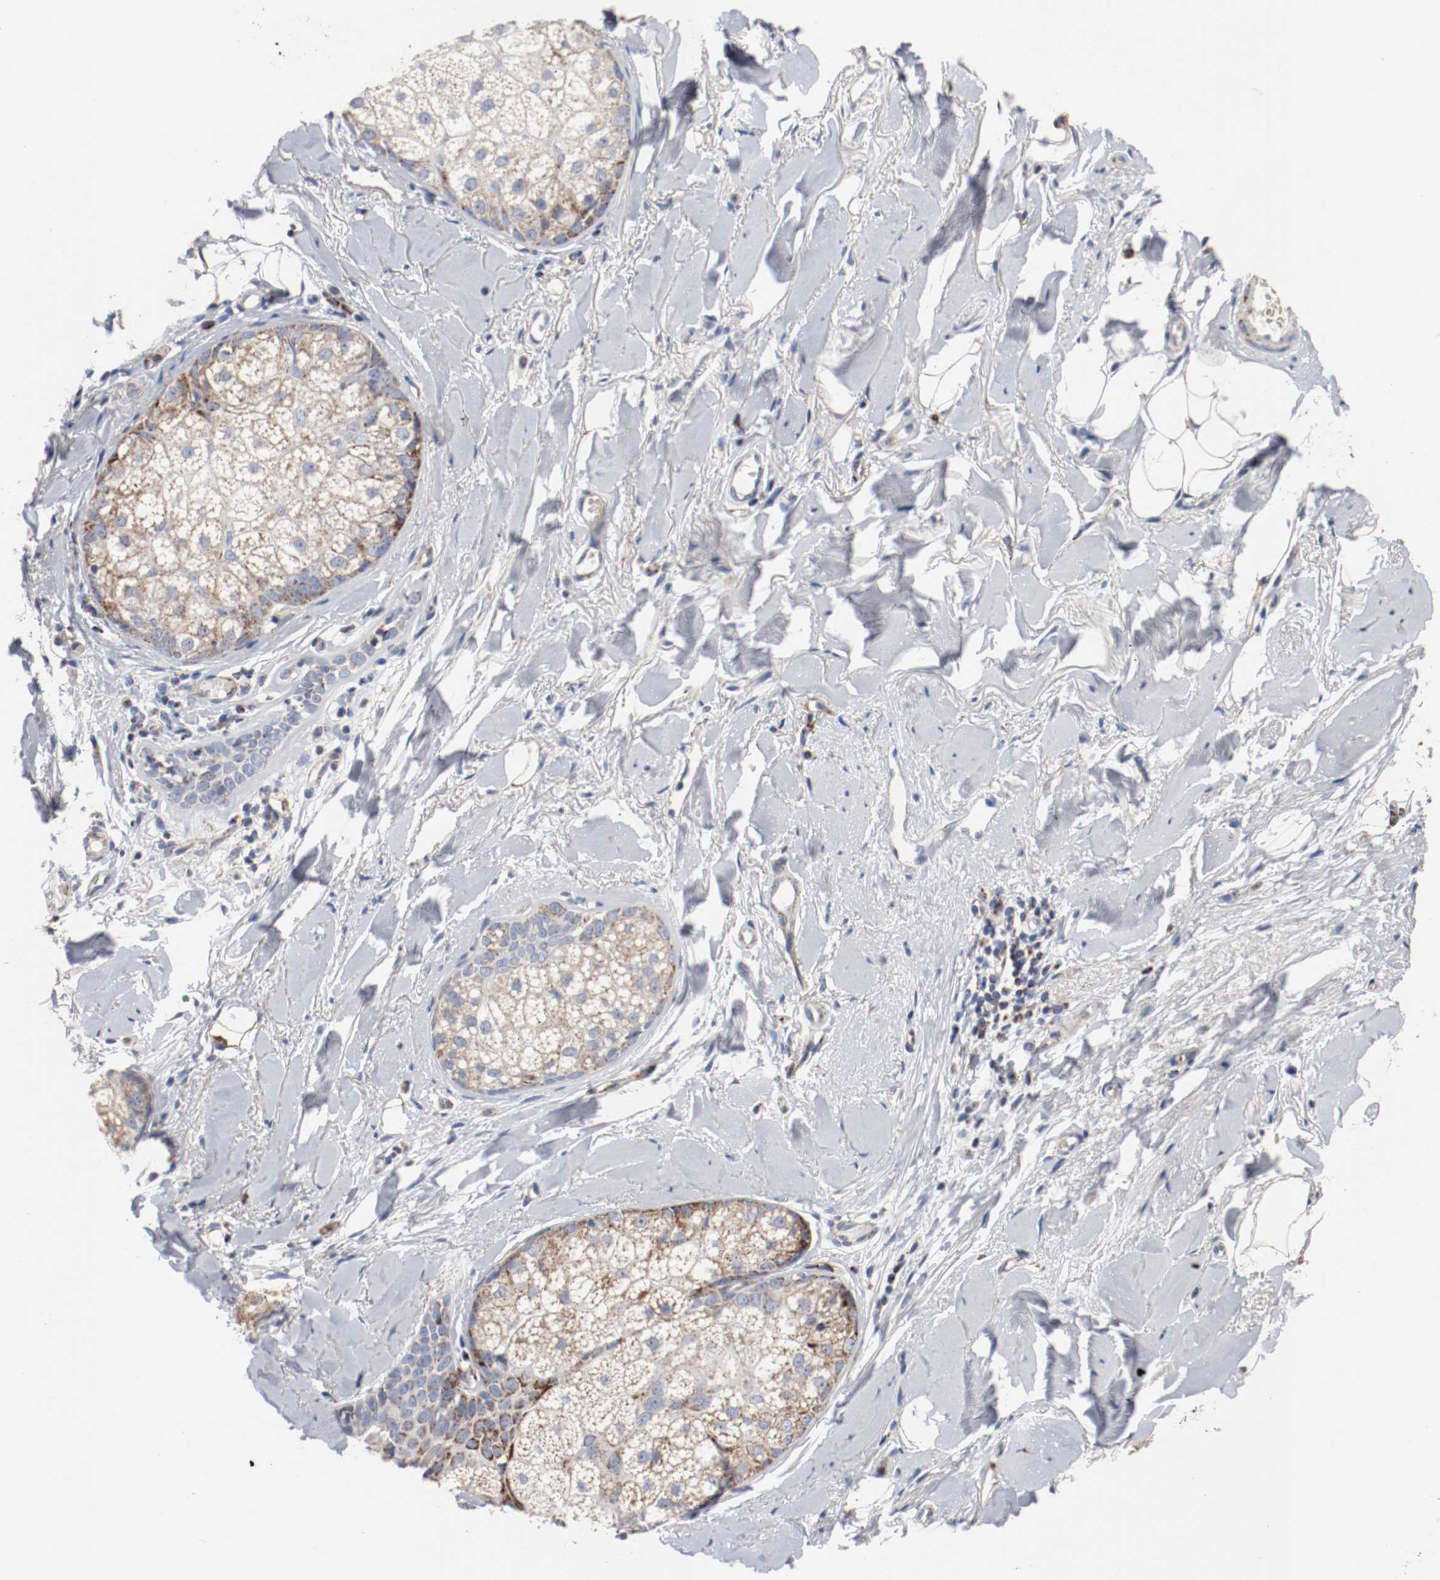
{"staining": {"intensity": "negative", "quantity": "none", "location": "none"}, "tissue": "skin cancer", "cell_type": "Tumor cells", "image_type": "cancer", "snomed": [{"axis": "morphology", "description": "Normal tissue, NOS"}, {"axis": "morphology", "description": "Basal cell carcinoma"}, {"axis": "topography", "description": "Skin"}], "caption": "Immunohistochemistry (IHC) image of skin cancer stained for a protein (brown), which displays no expression in tumor cells. The staining was performed using DAB (3,3'-diaminobenzidine) to visualize the protein expression in brown, while the nuclei were stained in blue with hematoxylin (Magnification: 20x).", "gene": "TUBD1", "patient": {"sex": "female", "age": 69}}